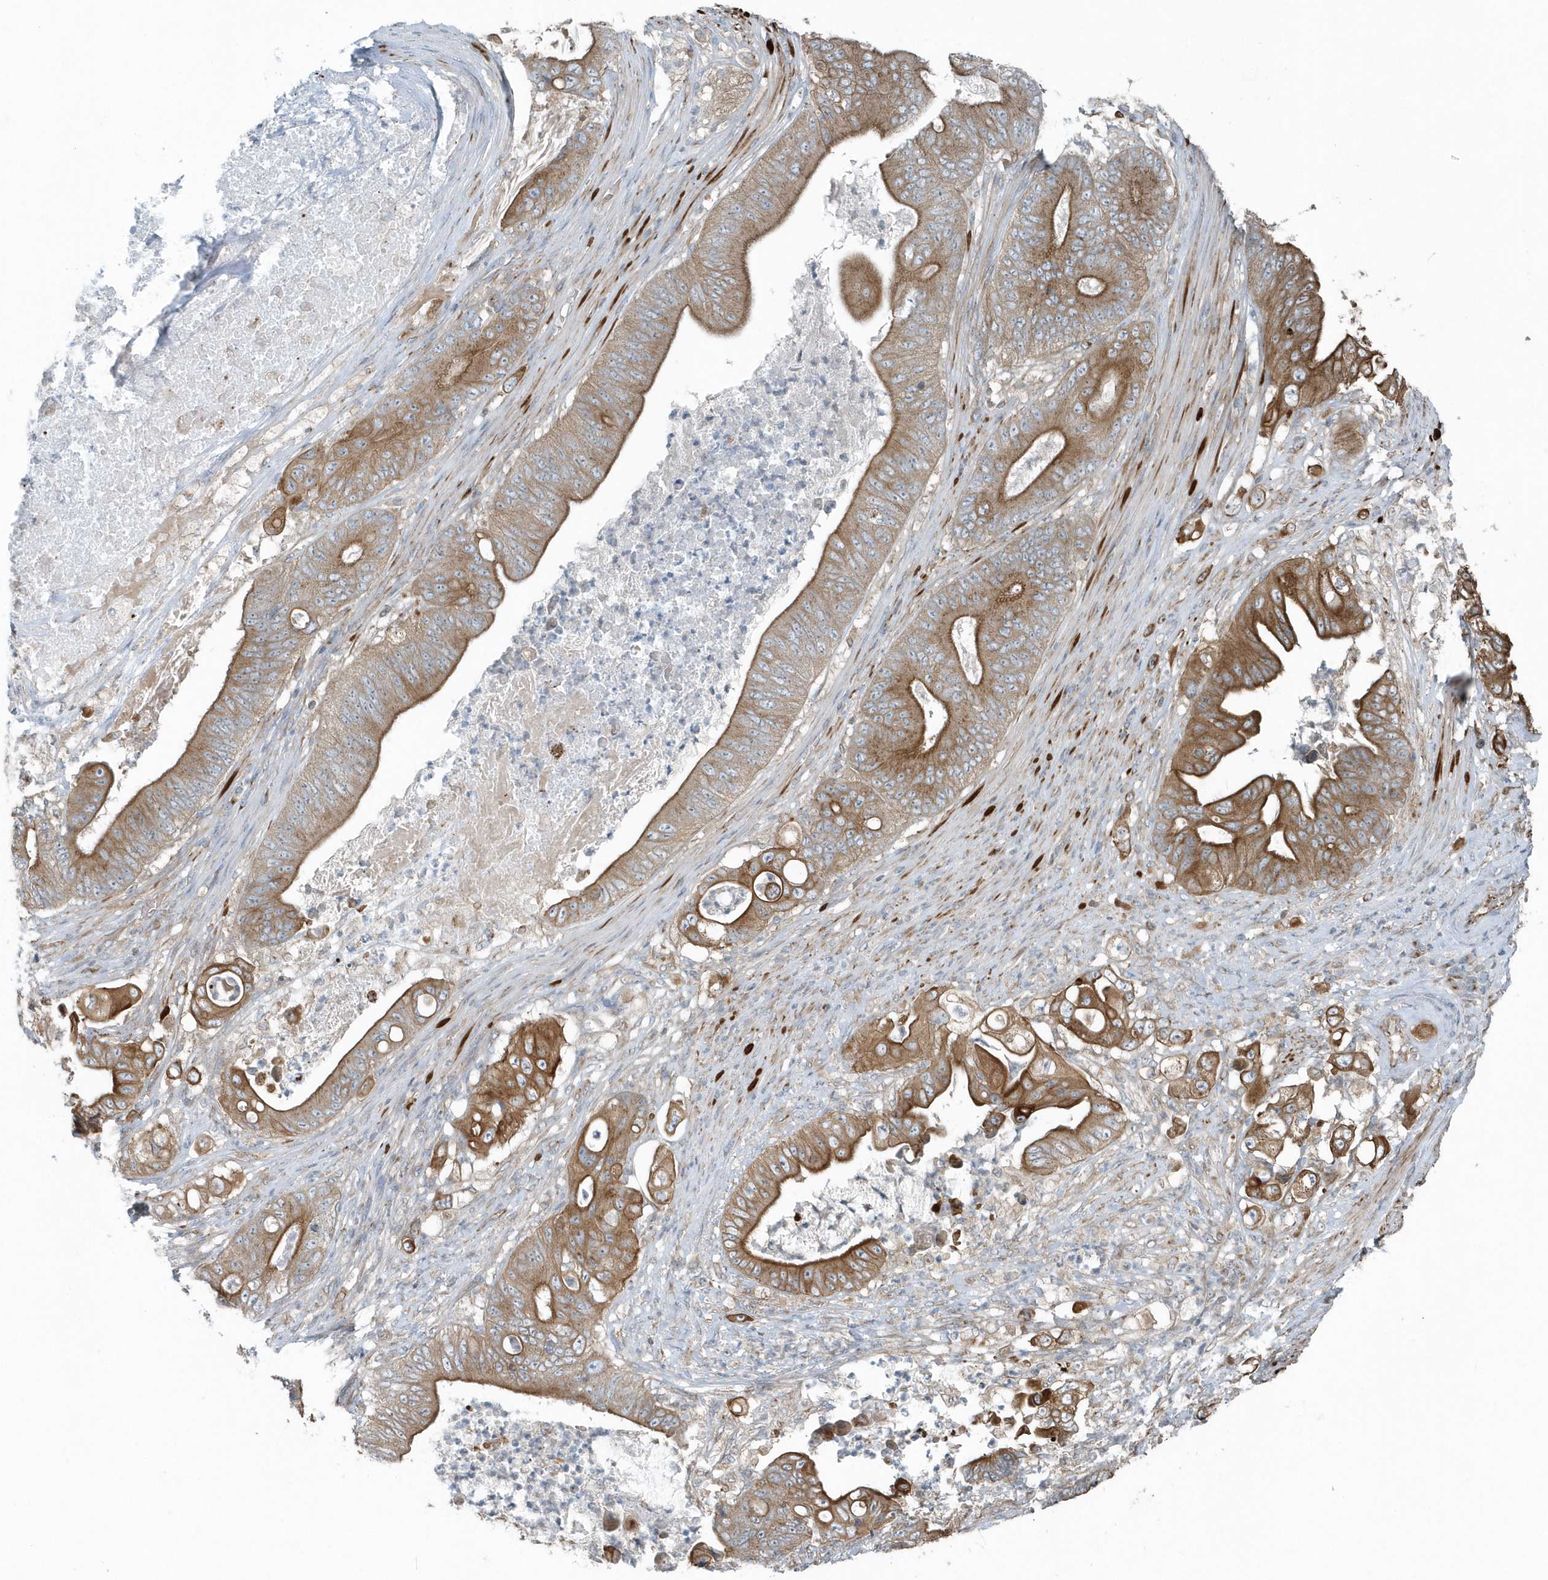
{"staining": {"intensity": "moderate", "quantity": ">75%", "location": "cytoplasmic/membranous"}, "tissue": "stomach cancer", "cell_type": "Tumor cells", "image_type": "cancer", "snomed": [{"axis": "morphology", "description": "Adenocarcinoma, NOS"}, {"axis": "topography", "description": "Stomach"}], "caption": "Immunohistochemistry image of neoplastic tissue: human adenocarcinoma (stomach) stained using IHC demonstrates medium levels of moderate protein expression localized specifically in the cytoplasmic/membranous of tumor cells, appearing as a cytoplasmic/membranous brown color.", "gene": "GCC2", "patient": {"sex": "female", "age": 73}}